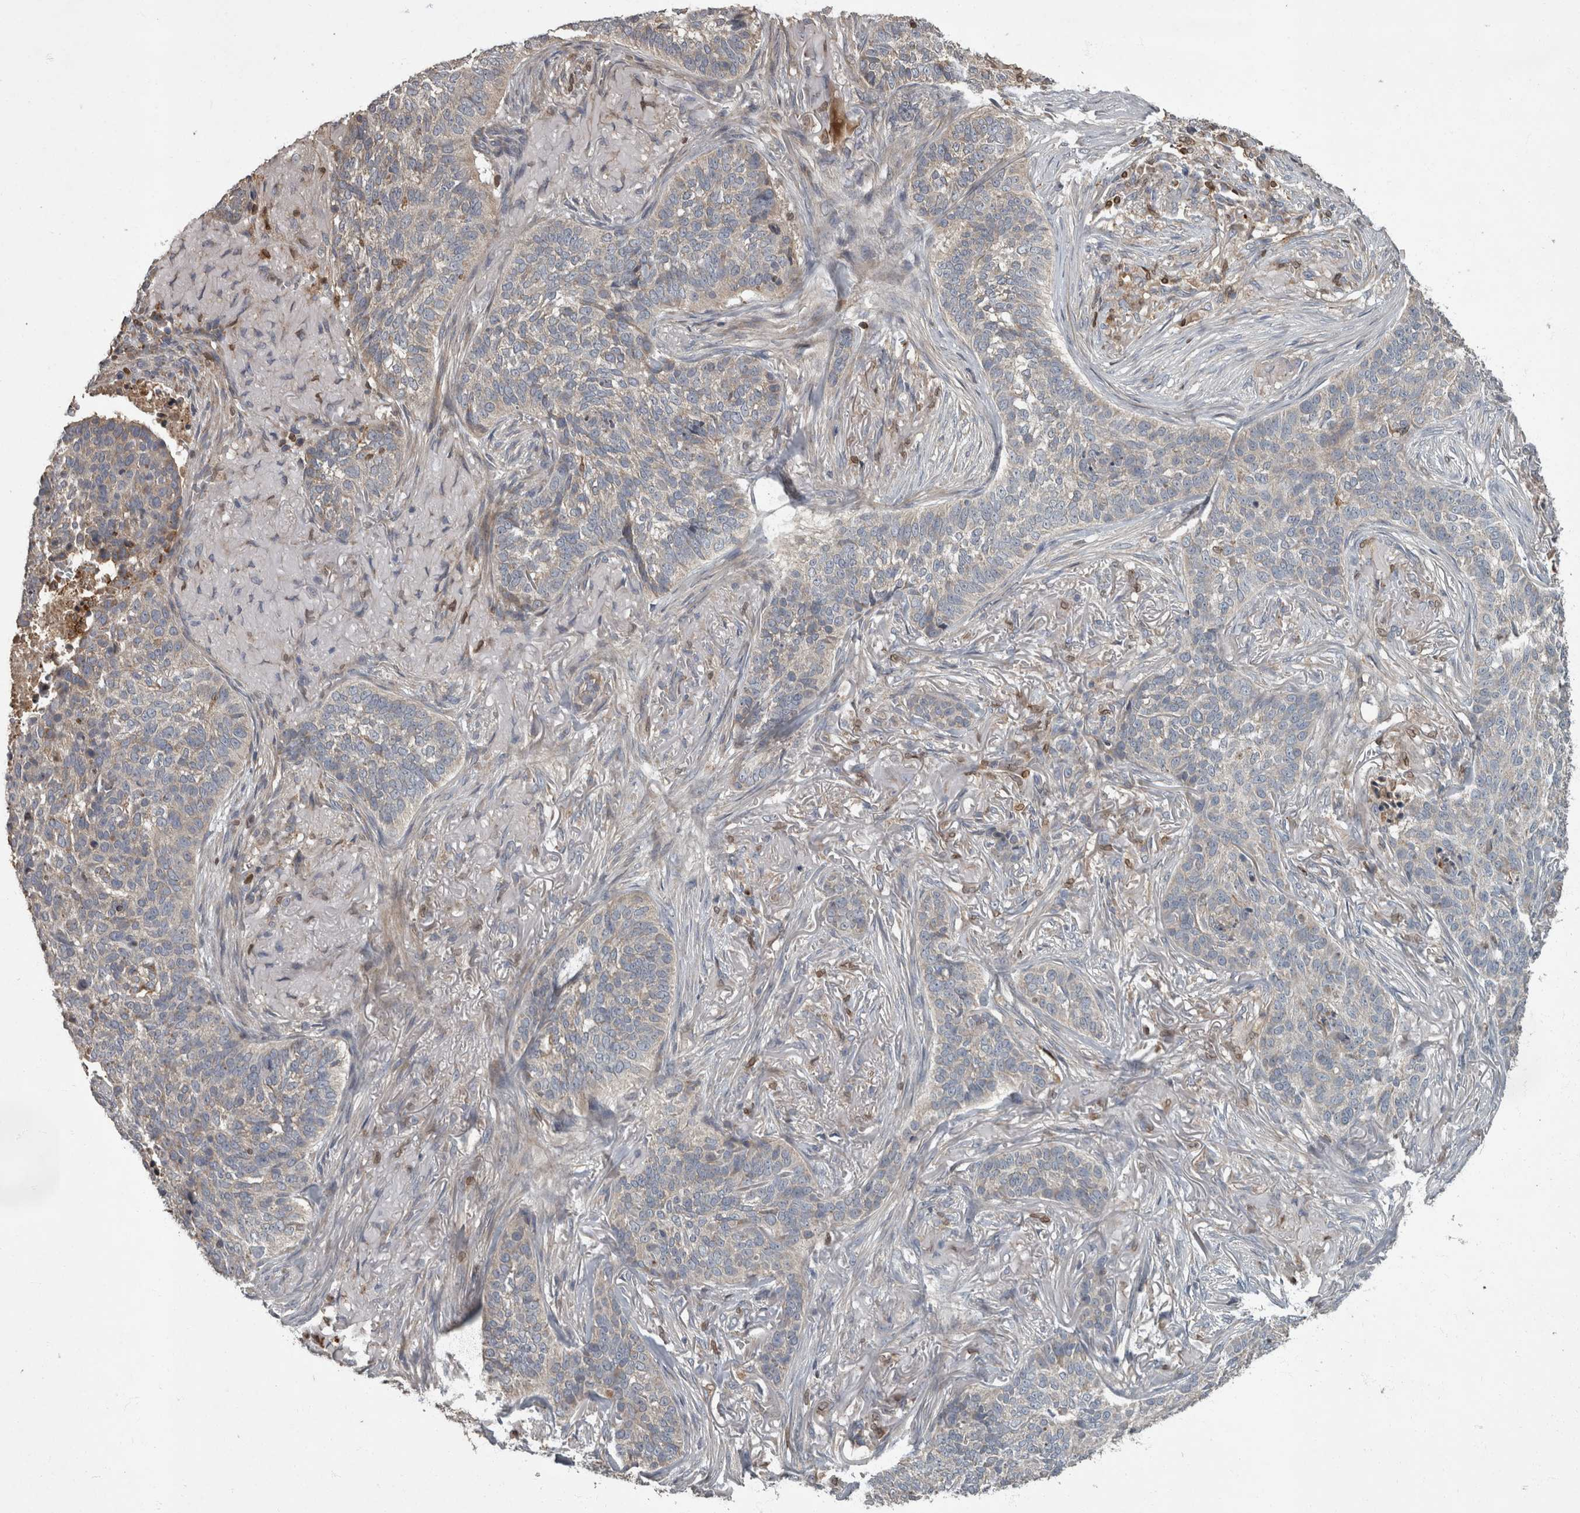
{"staining": {"intensity": "negative", "quantity": "none", "location": "none"}, "tissue": "skin cancer", "cell_type": "Tumor cells", "image_type": "cancer", "snomed": [{"axis": "morphology", "description": "Basal cell carcinoma"}, {"axis": "topography", "description": "Skin"}], "caption": "This is a image of immunohistochemistry staining of skin cancer (basal cell carcinoma), which shows no staining in tumor cells.", "gene": "PPP1R3C", "patient": {"sex": "male", "age": 85}}